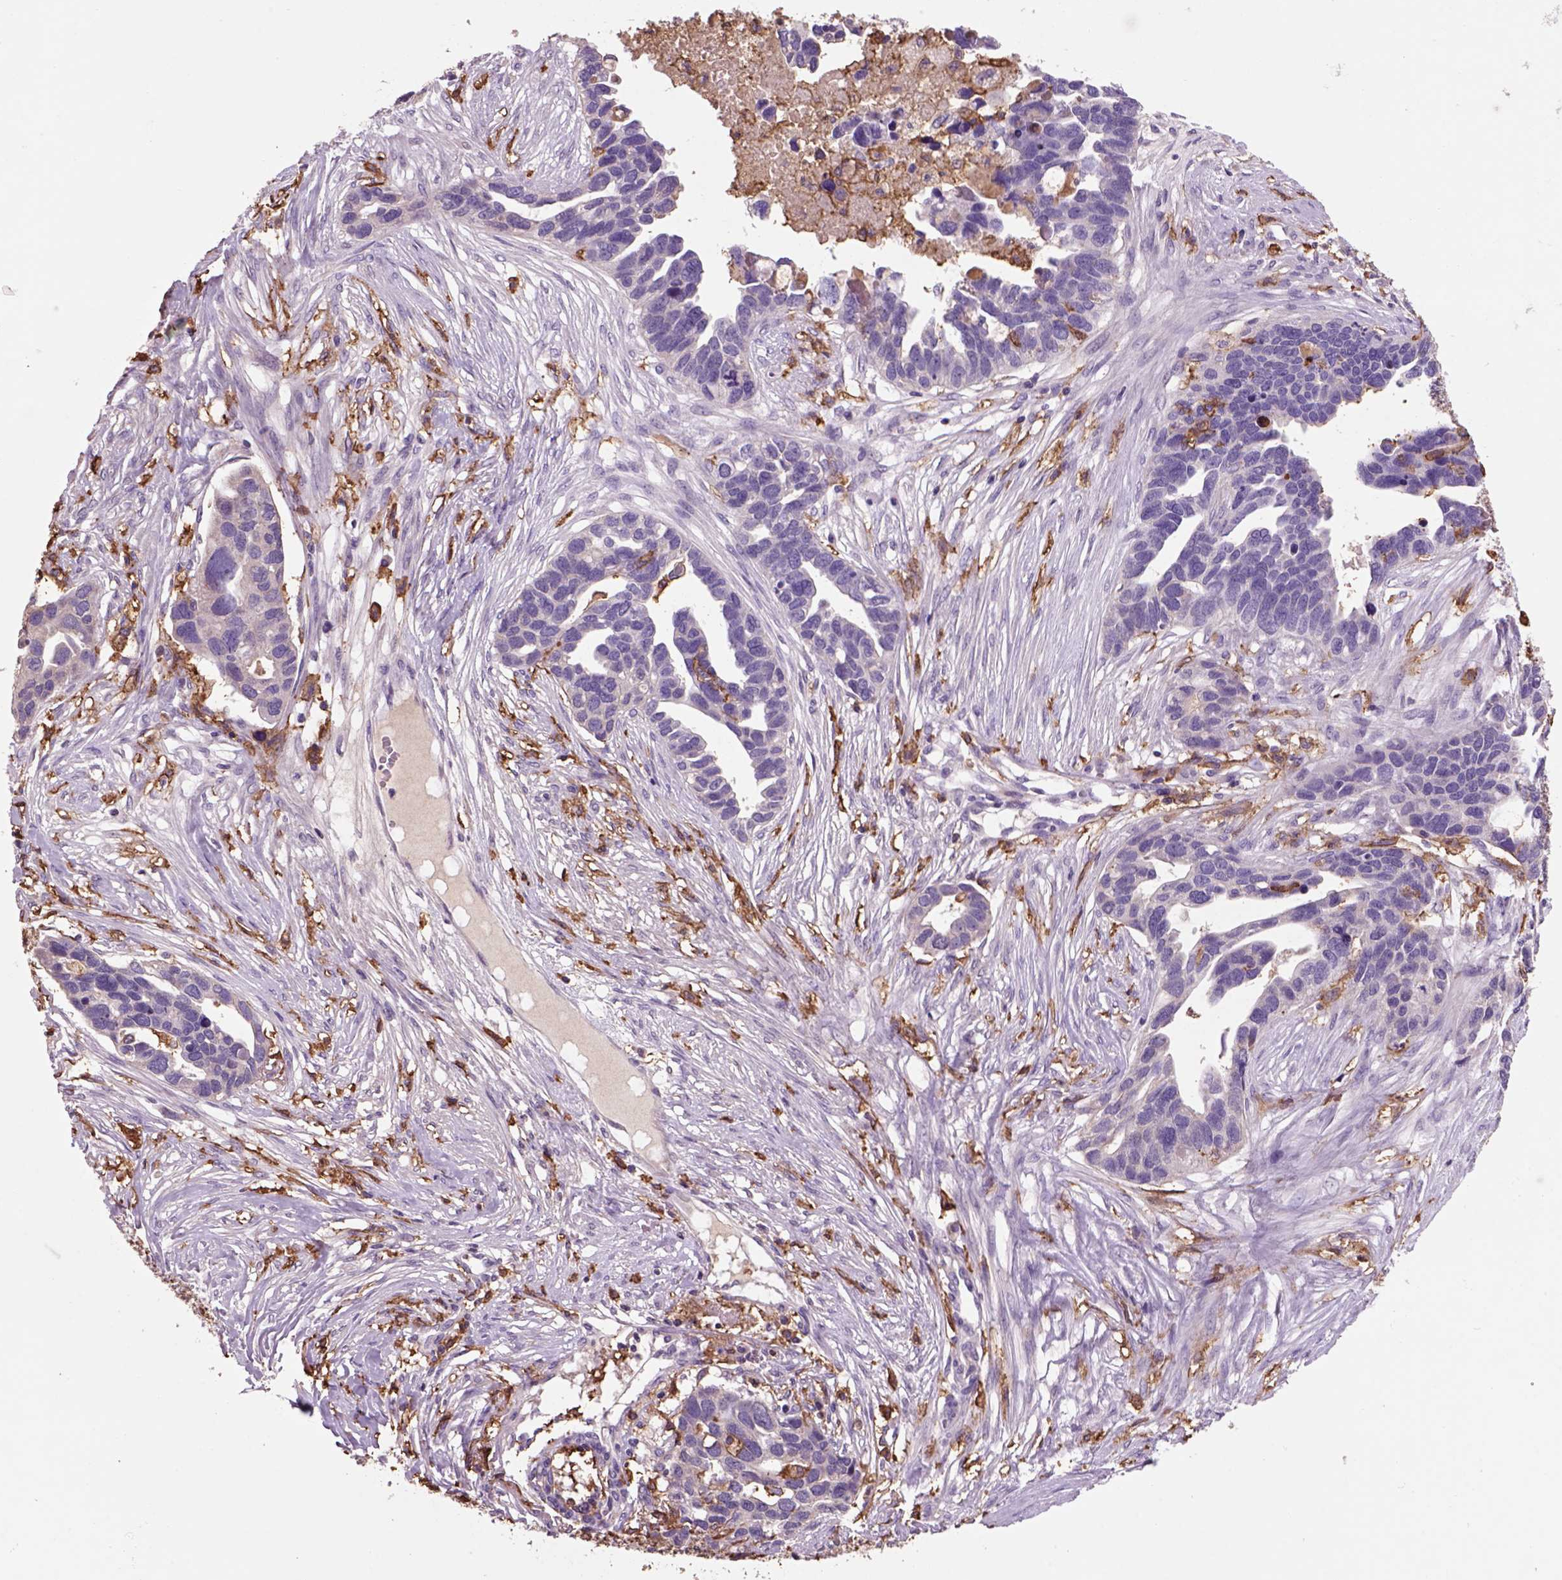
{"staining": {"intensity": "negative", "quantity": "none", "location": "none"}, "tissue": "ovarian cancer", "cell_type": "Tumor cells", "image_type": "cancer", "snomed": [{"axis": "morphology", "description": "Cystadenocarcinoma, serous, NOS"}, {"axis": "topography", "description": "Ovary"}], "caption": "Tumor cells are negative for protein expression in human ovarian cancer (serous cystadenocarcinoma).", "gene": "CD14", "patient": {"sex": "female", "age": 54}}